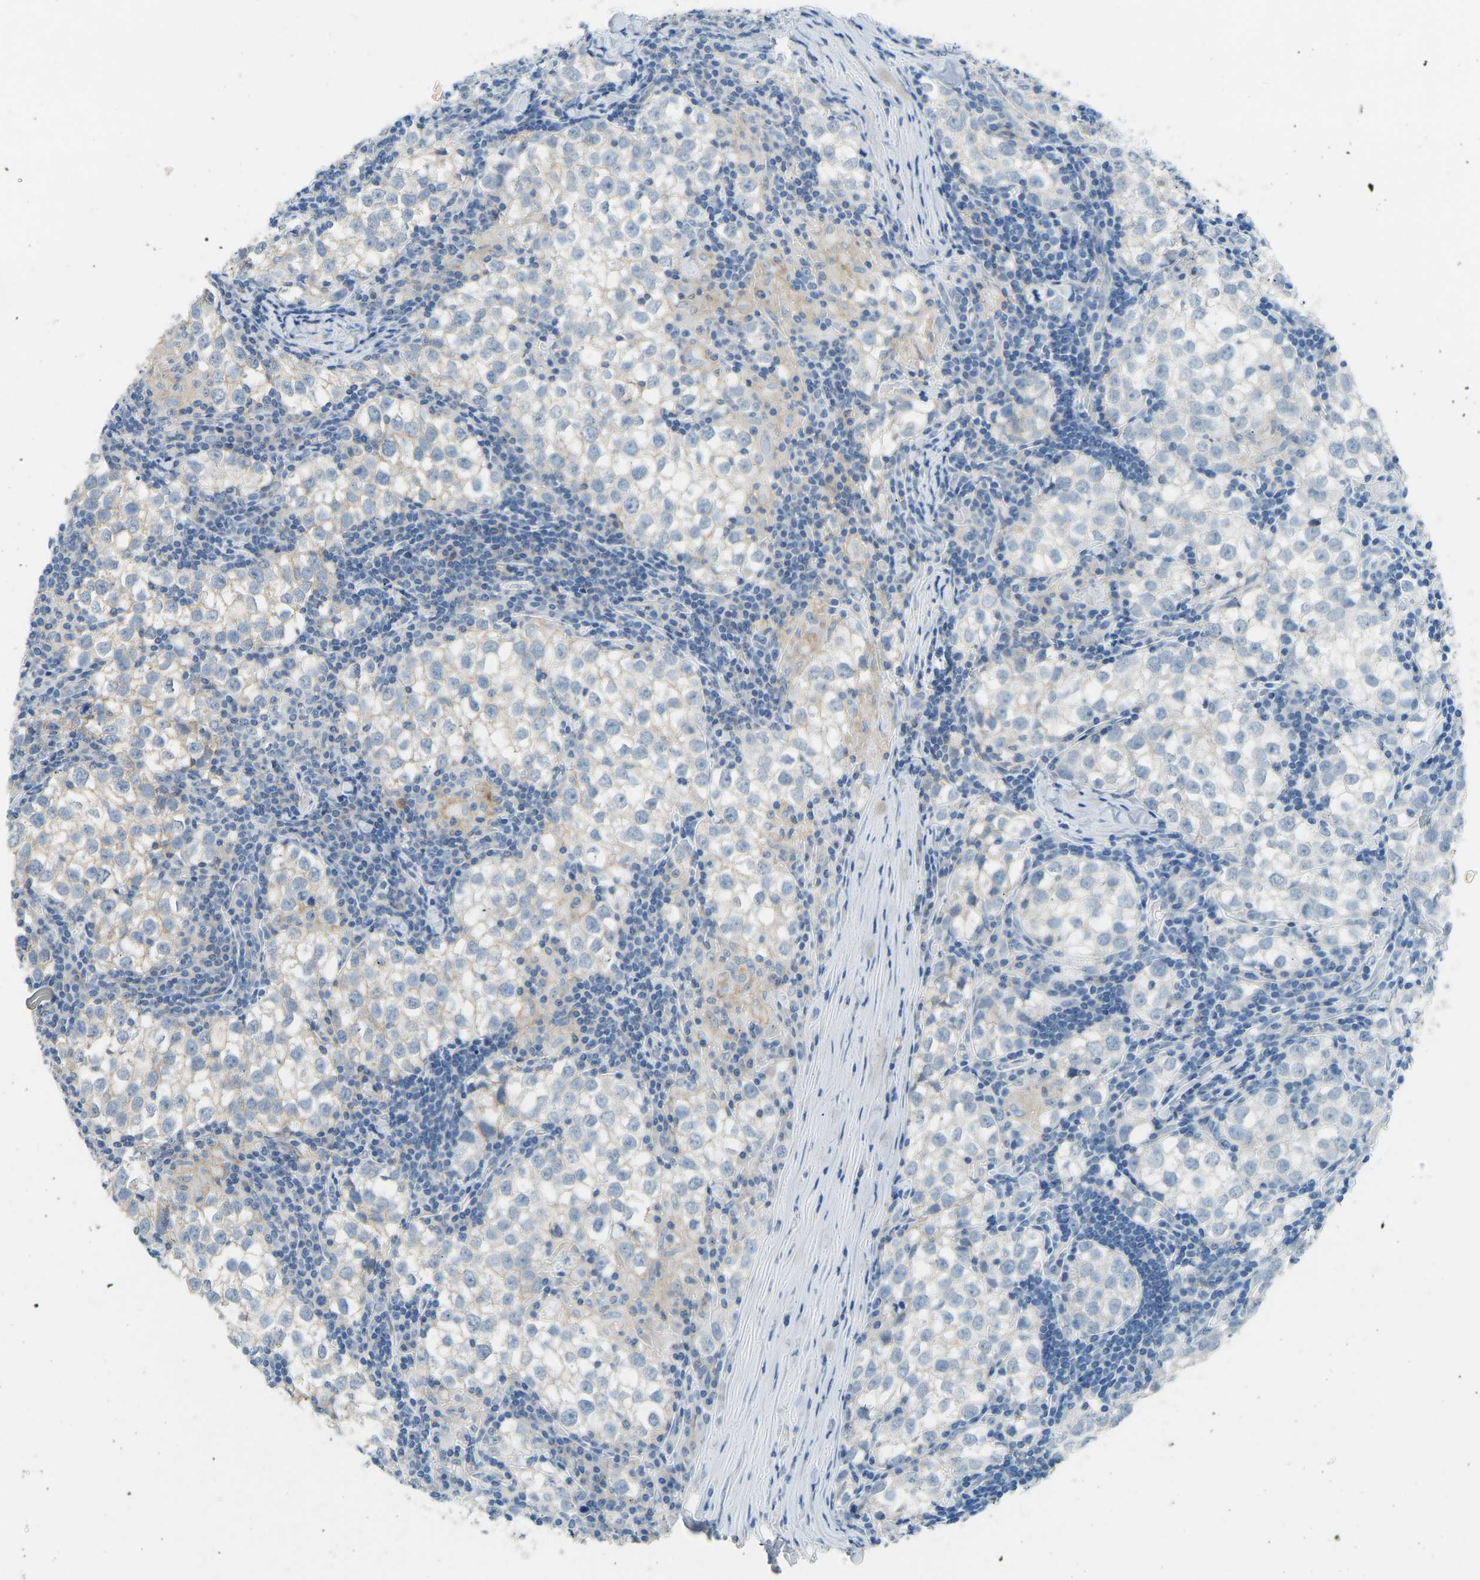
{"staining": {"intensity": "weak", "quantity": "25%-75%", "location": "cytoplasmic/membranous"}, "tissue": "testis cancer", "cell_type": "Tumor cells", "image_type": "cancer", "snomed": [{"axis": "morphology", "description": "Seminoma, NOS"}, {"axis": "morphology", "description": "Carcinoma, Embryonal, NOS"}, {"axis": "topography", "description": "Testis"}], "caption": "Immunohistochemistry (IHC) micrograph of testis embryonal carcinoma stained for a protein (brown), which shows low levels of weak cytoplasmic/membranous expression in approximately 25%-75% of tumor cells.", "gene": "ATP1A1", "patient": {"sex": "male", "age": 36}}